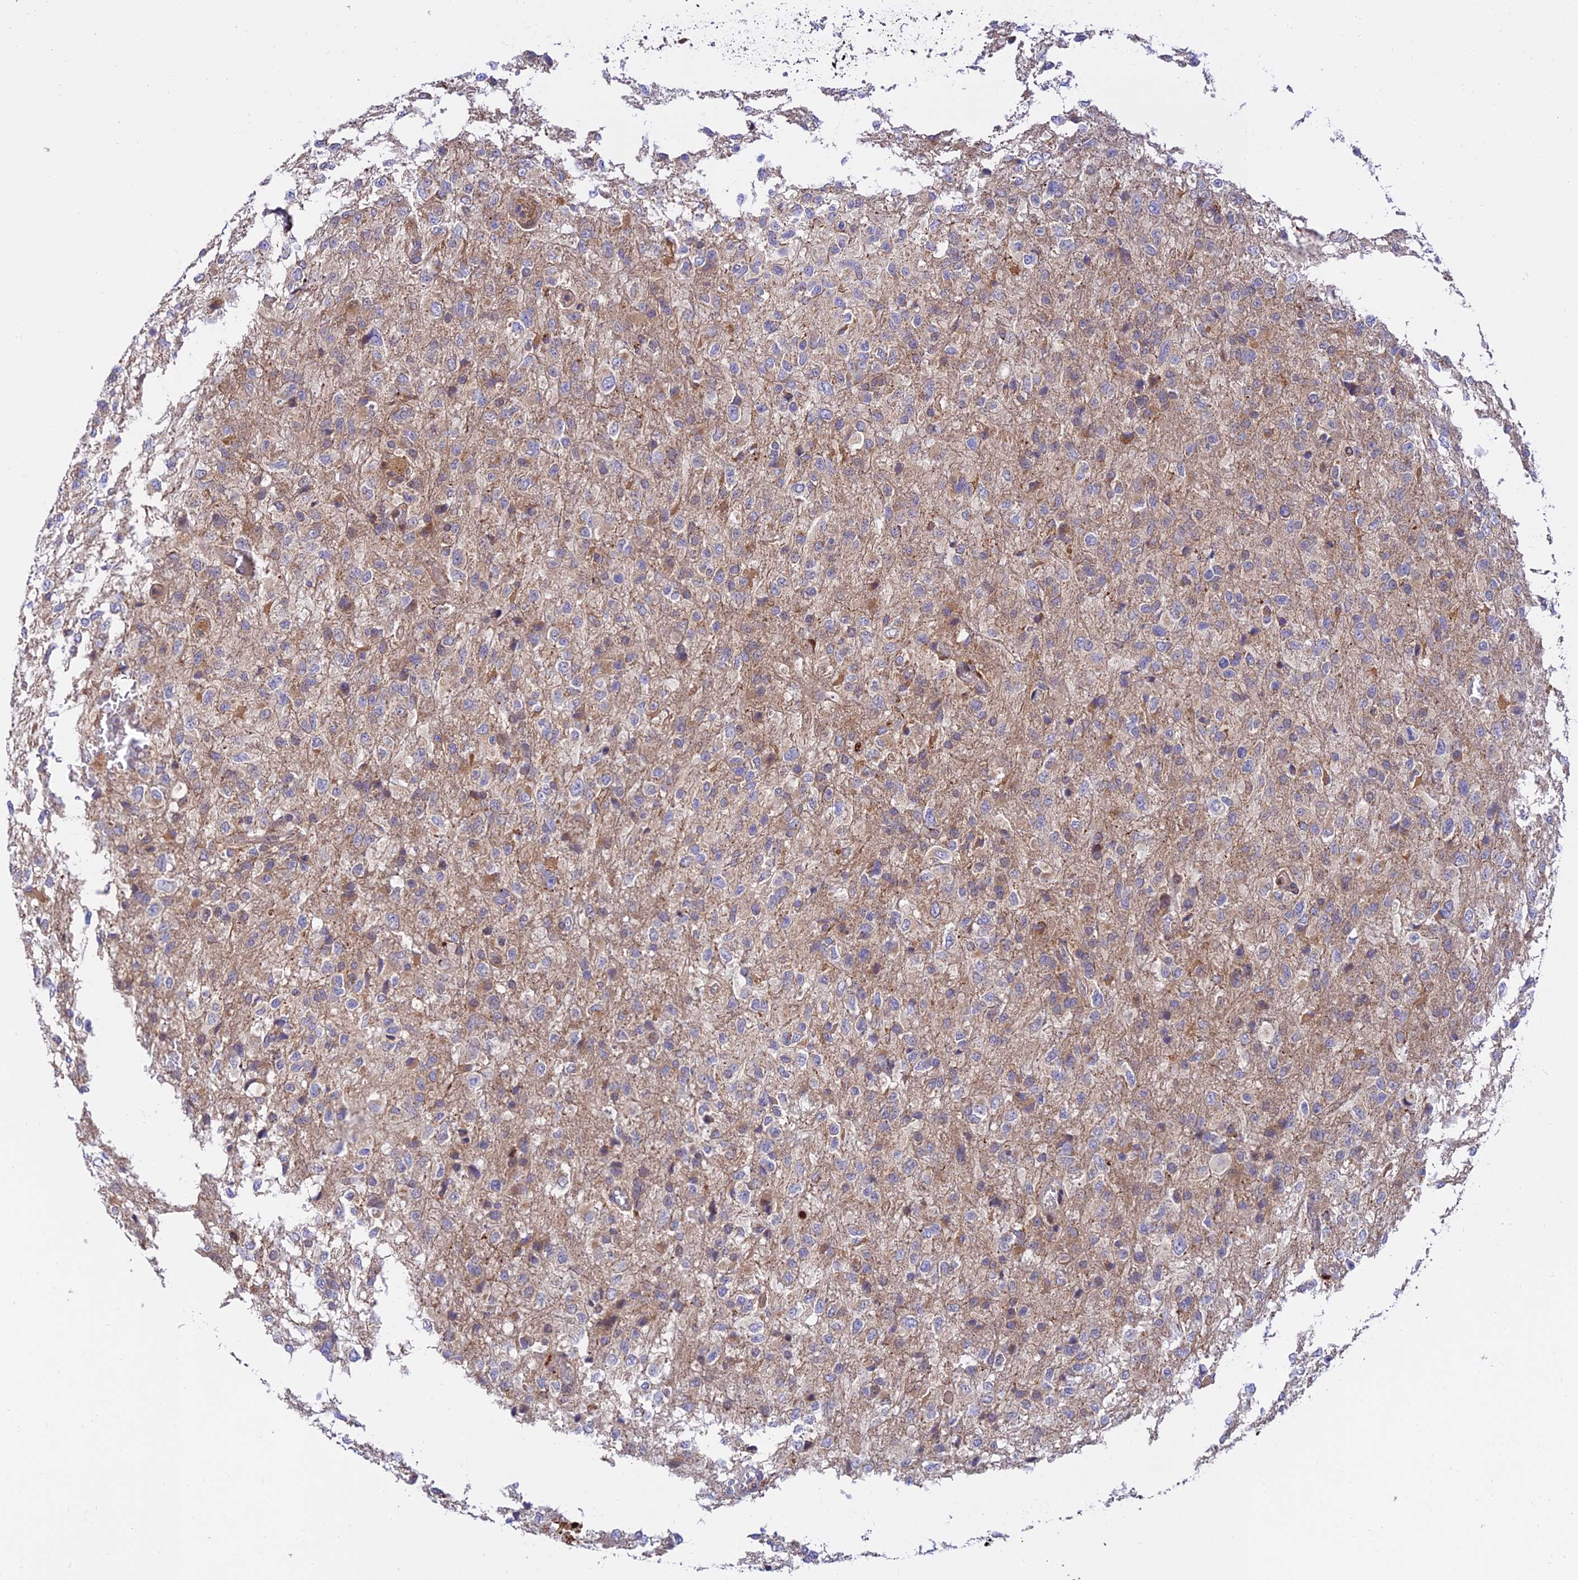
{"staining": {"intensity": "weak", "quantity": "<25%", "location": "cytoplasmic/membranous"}, "tissue": "glioma", "cell_type": "Tumor cells", "image_type": "cancer", "snomed": [{"axis": "morphology", "description": "Glioma, malignant, High grade"}, {"axis": "topography", "description": "Brain"}], "caption": "High magnification brightfield microscopy of glioma stained with DAB (brown) and counterstained with hematoxylin (blue): tumor cells show no significant staining.", "gene": "PODNL1", "patient": {"sex": "female", "age": 74}}